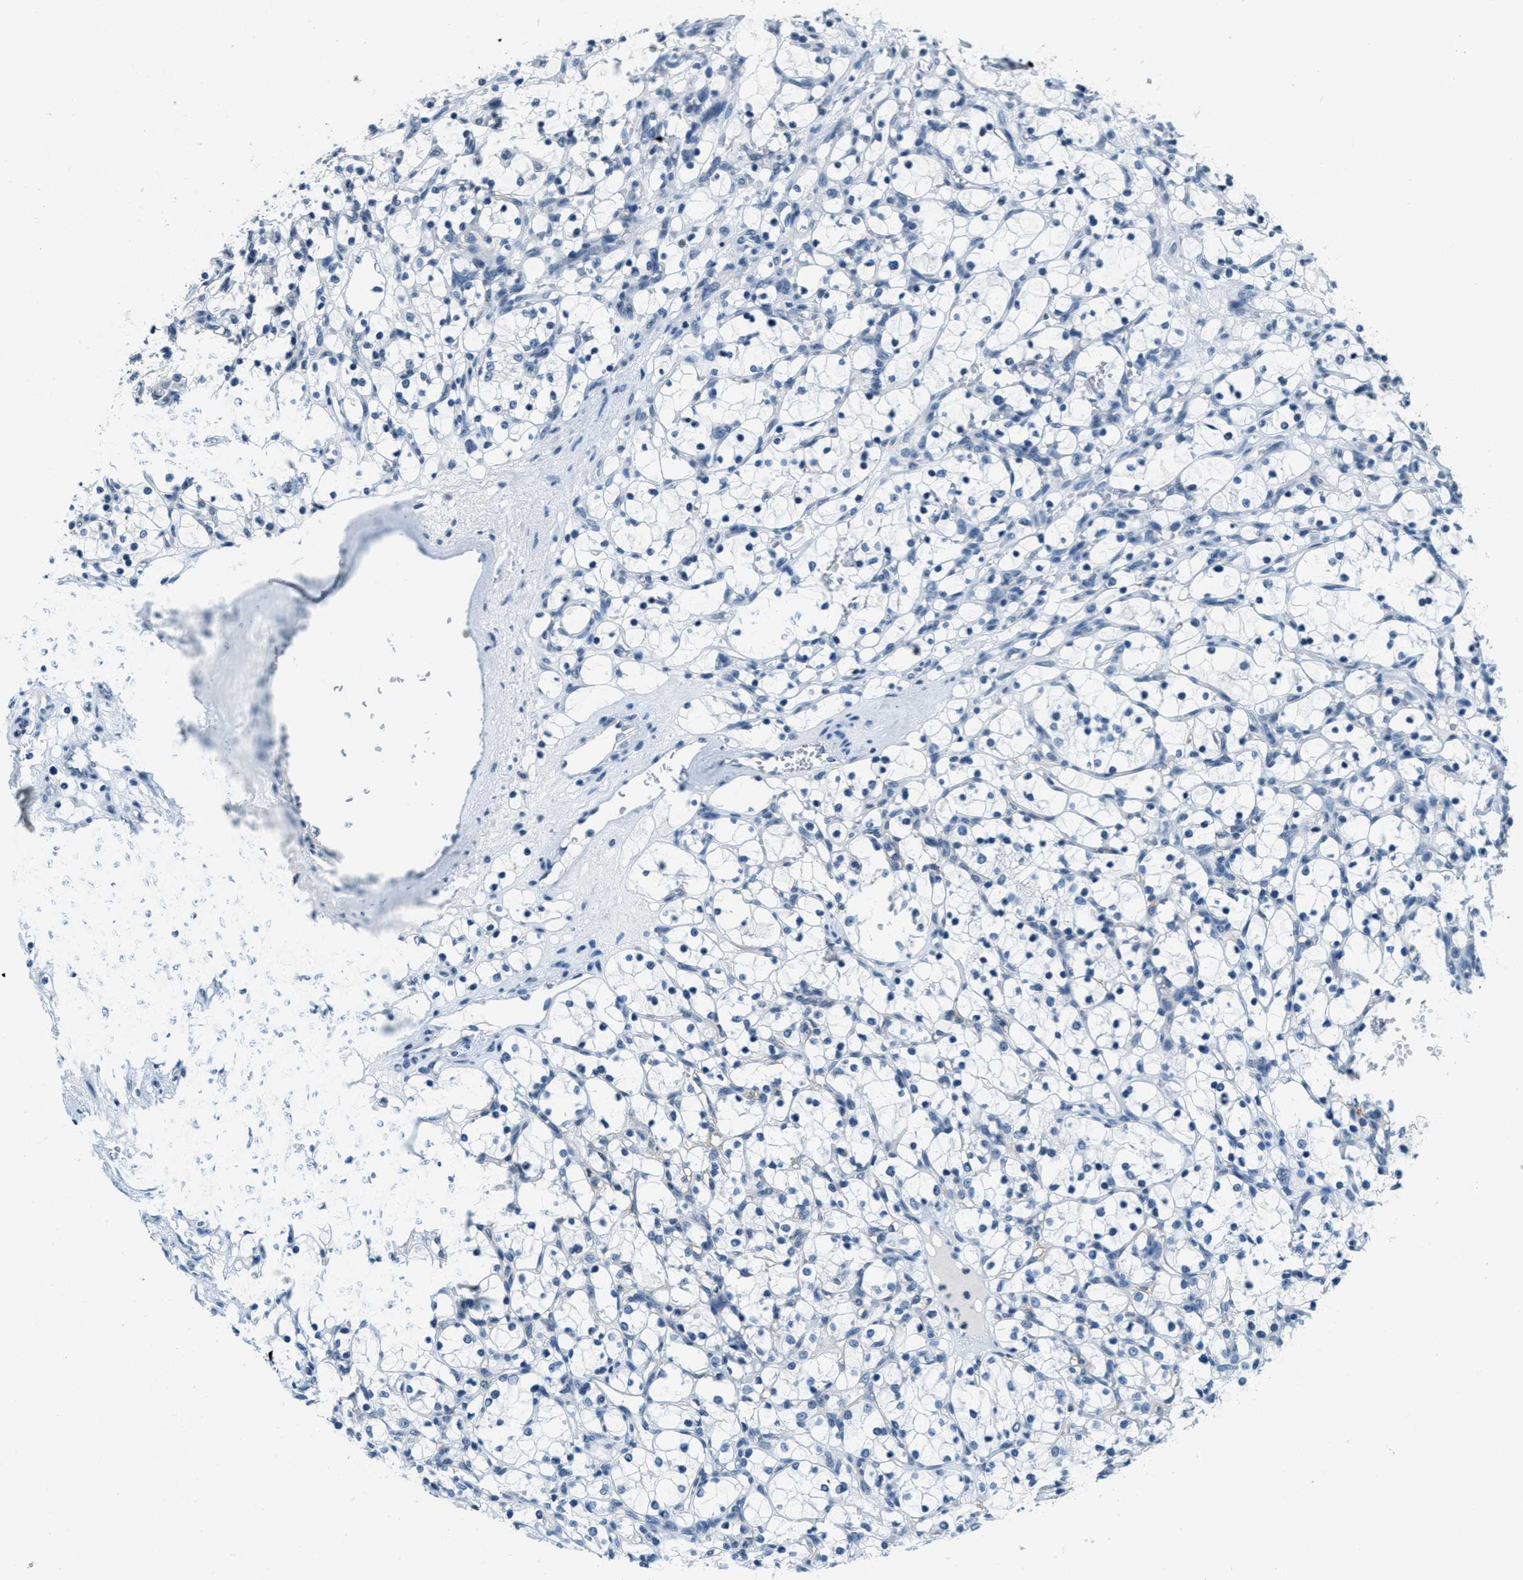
{"staining": {"intensity": "negative", "quantity": "none", "location": "none"}, "tissue": "renal cancer", "cell_type": "Tumor cells", "image_type": "cancer", "snomed": [{"axis": "morphology", "description": "Adenocarcinoma, NOS"}, {"axis": "topography", "description": "Kidney"}], "caption": "Immunohistochemical staining of human adenocarcinoma (renal) displays no significant positivity in tumor cells. (Stains: DAB (3,3'-diaminobenzidine) immunohistochemistry with hematoxylin counter stain, Microscopy: brightfield microscopy at high magnification).", "gene": "CA4", "patient": {"sex": "female", "age": 69}}